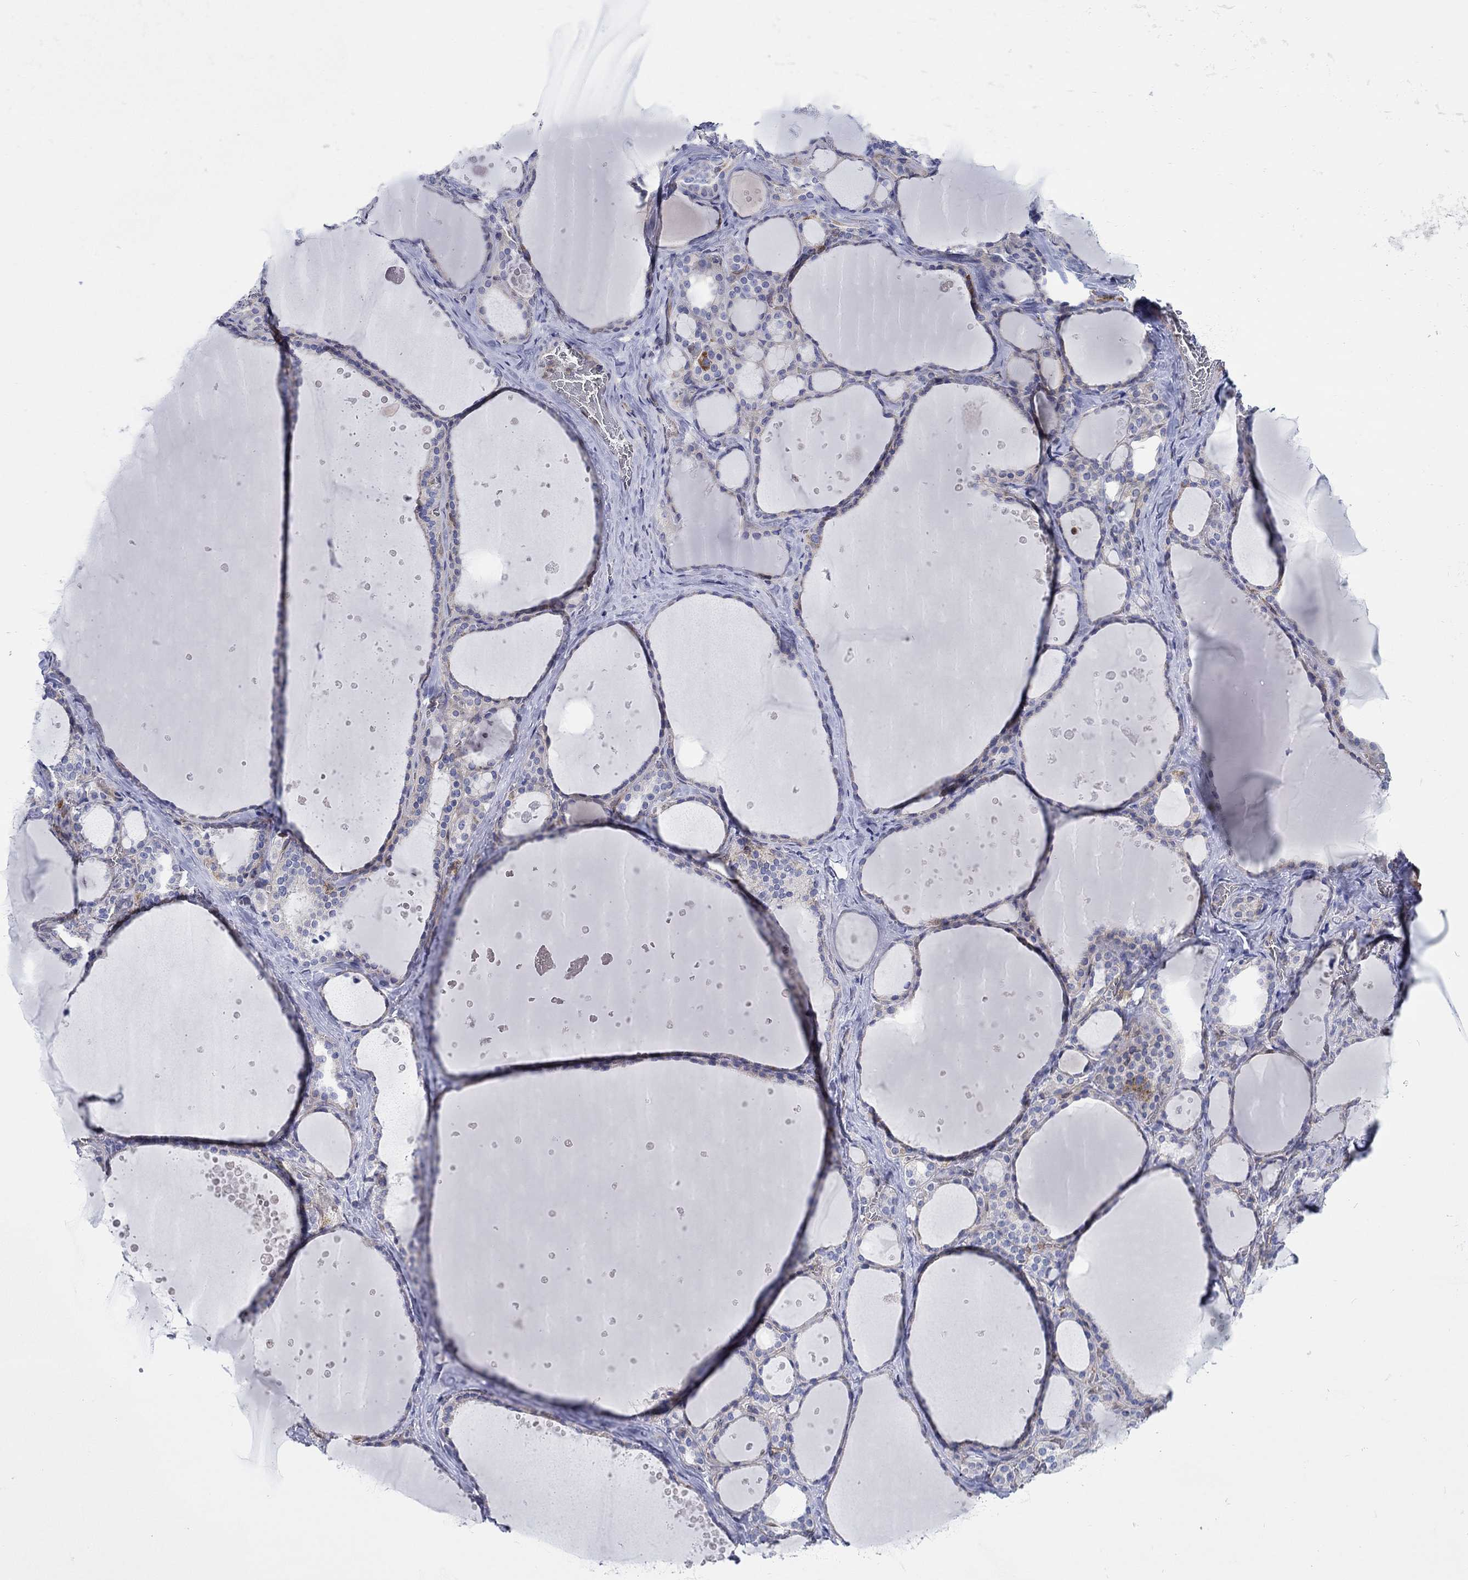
{"staining": {"intensity": "negative", "quantity": "none", "location": "none"}, "tissue": "thyroid gland", "cell_type": "Glandular cells", "image_type": "normal", "snomed": [{"axis": "morphology", "description": "Normal tissue, NOS"}, {"axis": "topography", "description": "Thyroid gland"}], "caption": "Protein analysis of normal thyroid gland exhibits no significant positivity in glandular cells.", "gene": "FMN1", "patient": {"sex": "male", "age": 63}}